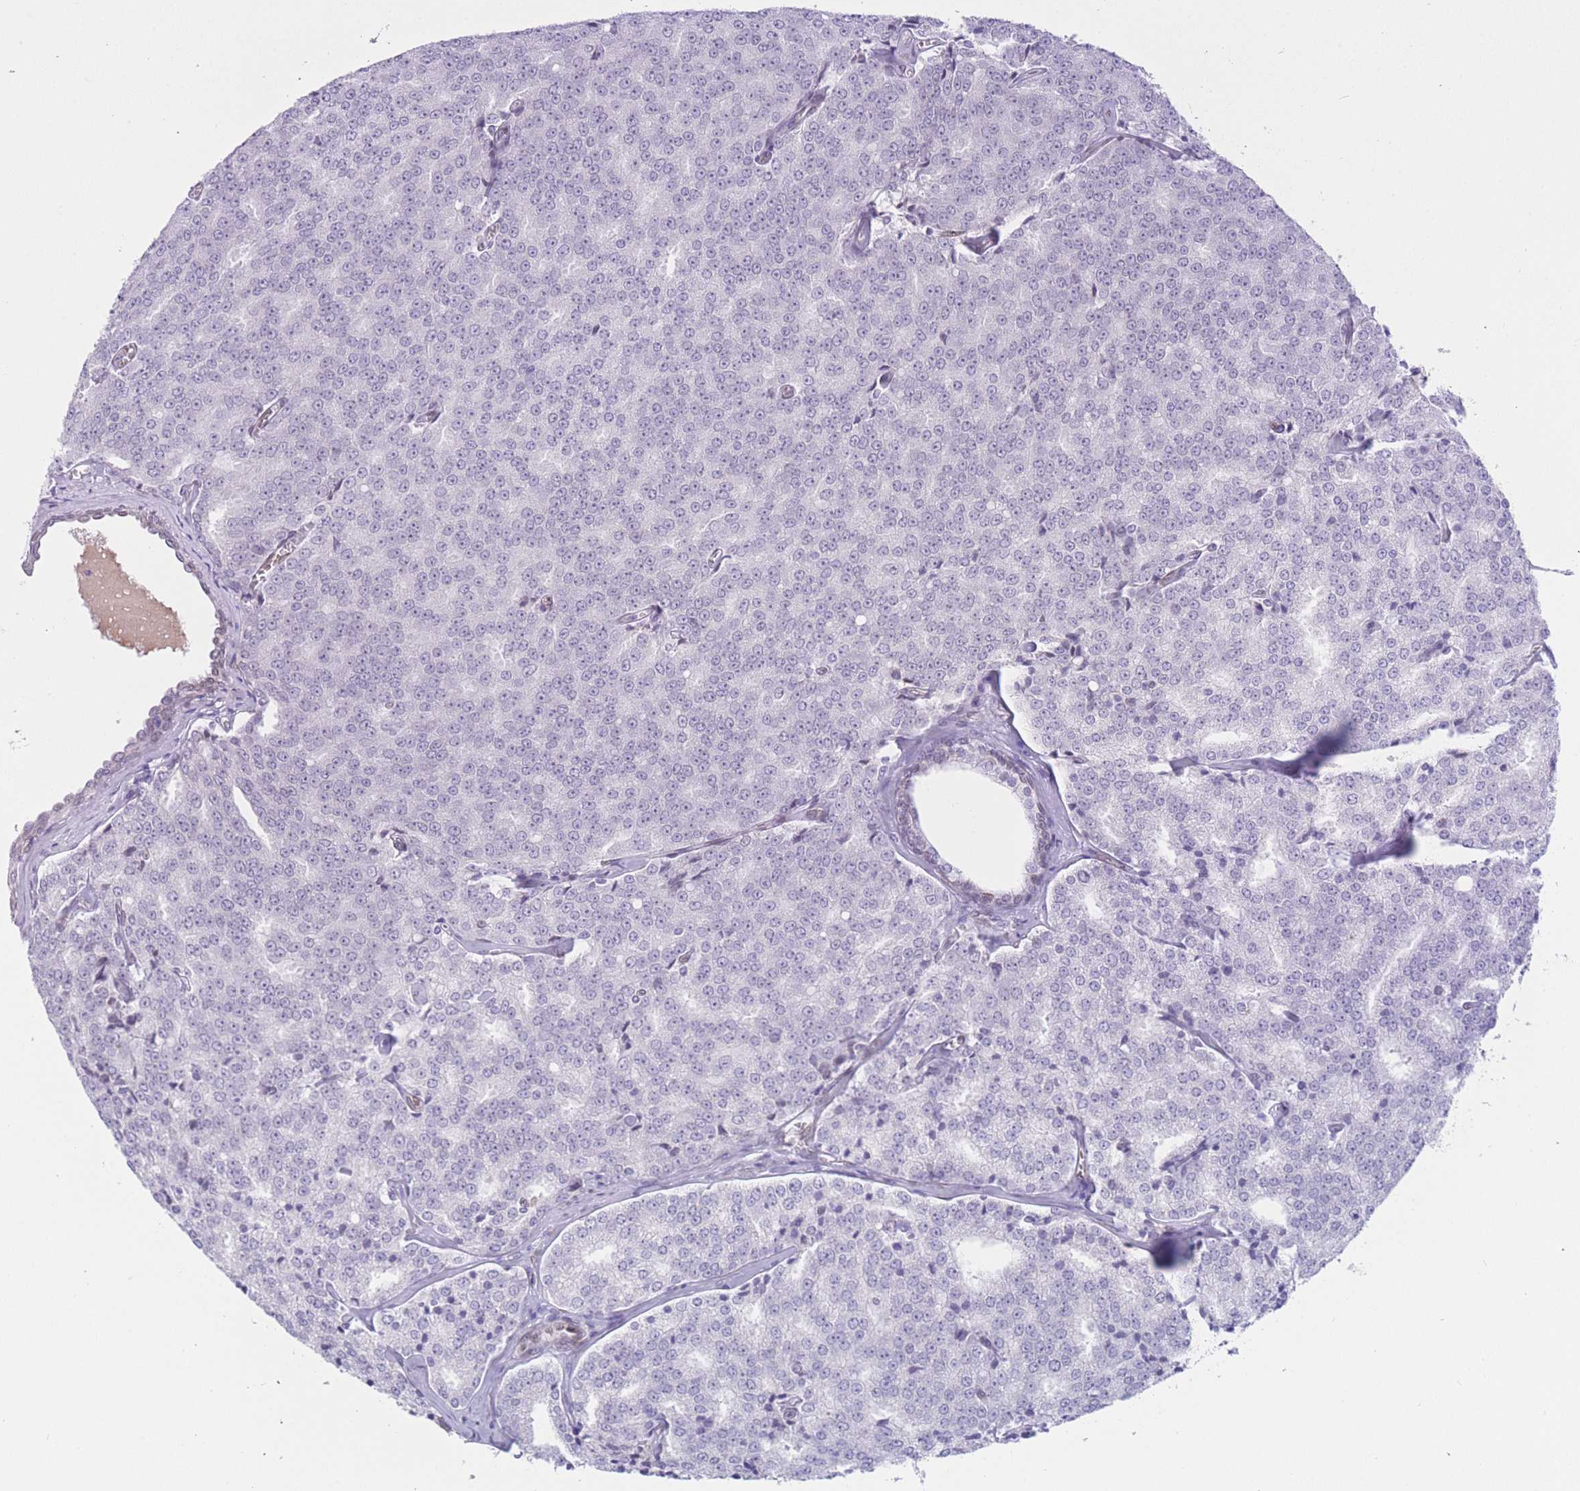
{"staining": {"intensity": "negative", "quantity": "none", "location": "none"}, "tissue": "prostate cancer", "cell_type": "Tumor cells", "image_type": "cancer", "snomed": [{"axis": "morphology", "description": "Adenocarcinoma, Low grade"}, {"axis": "topography", "description": "Prostate"}], "caption": "A high-resolution image shows immunohistochemistry (IHC) staining of prostate cancer, which exhibits no significant expression in tumor cells. The staining was performed using DAB to visualize the protein expression in brown, while the nuclei were stained in blue with hematoxylin (Magnification: 20x).", "gene": "OR10AD1", "patient": {"sex": "male", "age": 60}}